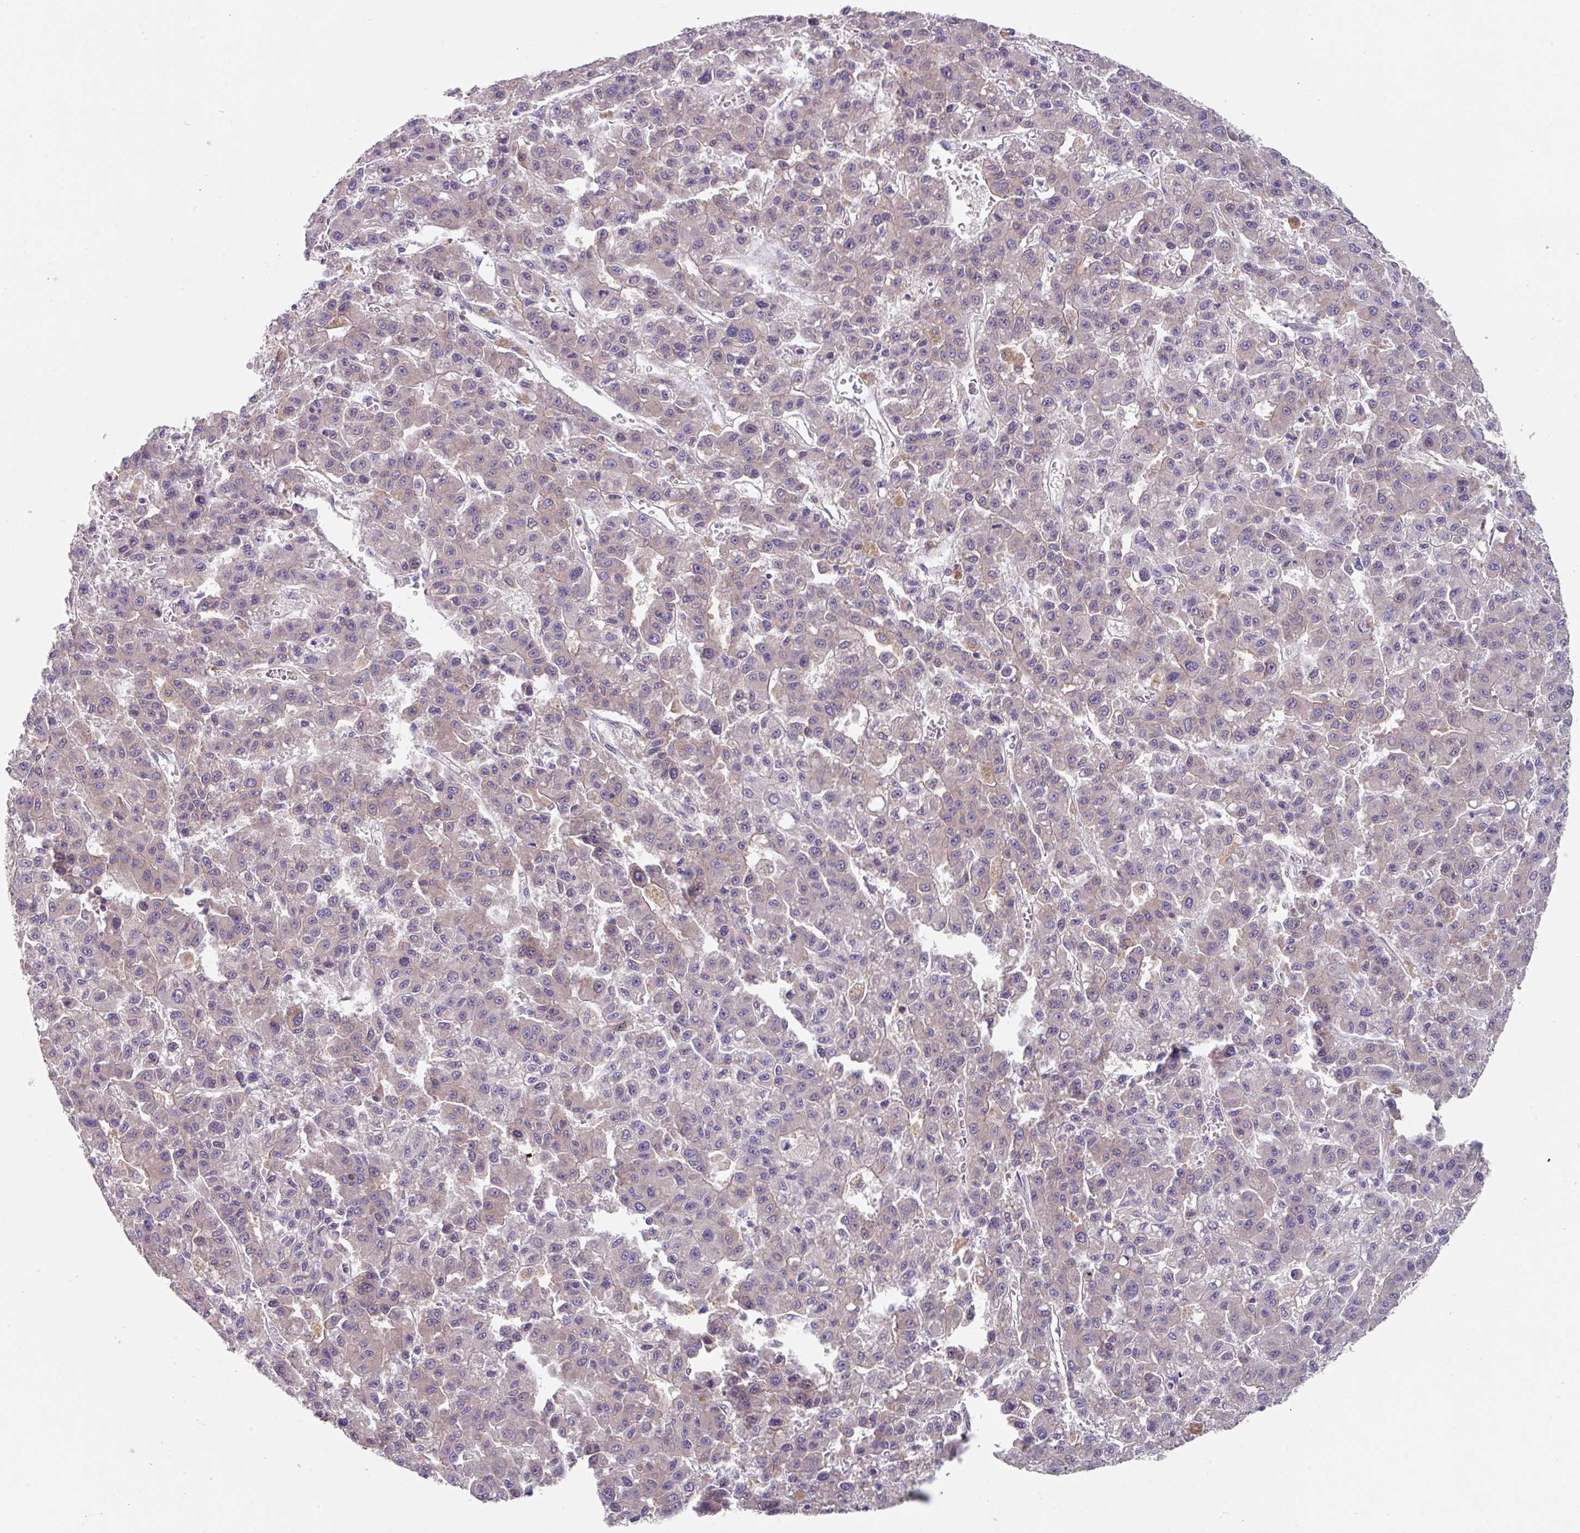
{"staining": {"intensity": "negative", "quantity": "none", "location": "none"}, "tissue": "liver cancer", "cell_type": "Tumor cells", "image_type": "cancer", "snomed": [{"axis": "morphology", "description": "Carcinoma, Hepatocellular, NOS"}, {"axis": "topography", "description": "Liver"}], "caption": "Liver hepatocellular carcinoma stained for a protein using immunohistochemistry displays no staining tumor cells.", "gene": "EIF4B", "patient": {"sex": "male", "age": 70}}